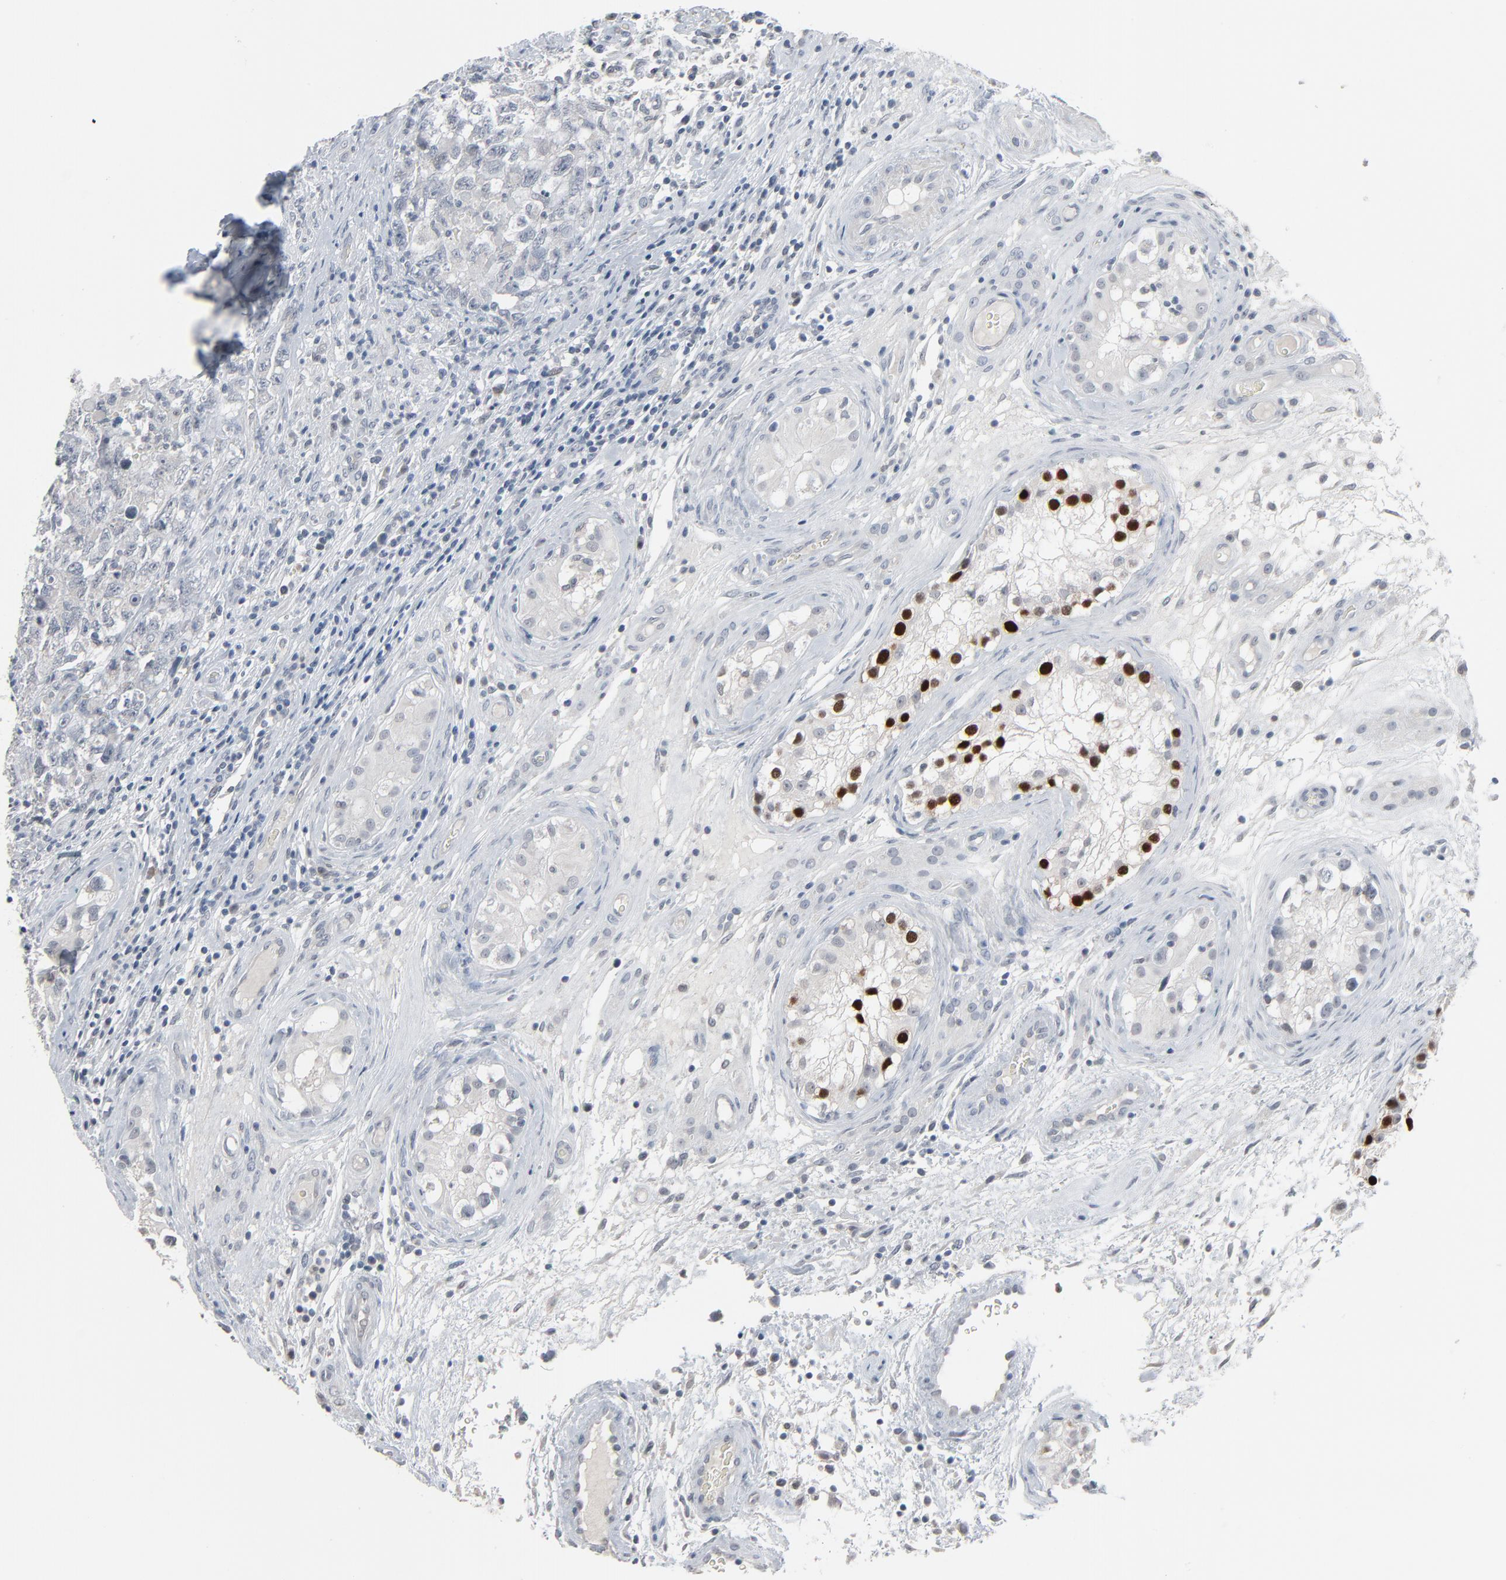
{"staining": {"intensity": "negative", "quantity": "none", "location": "none"}, "tissue": "testis cancer", "cell_type": "Tumor cells", "image_type": "cancer", "snomed": [{"axis": "morphology", "description": "Carcinoma, Embryonal, NOS"}, {"axis": "topography", "description": "Testis"}], "caption": "The immunohistochemistry (IHC) photomicrograph has no significant expression in tumor cells of testis cancer tissue.", "gene": "SAGE1", "patient": {"sex": "male", "age": 31}}